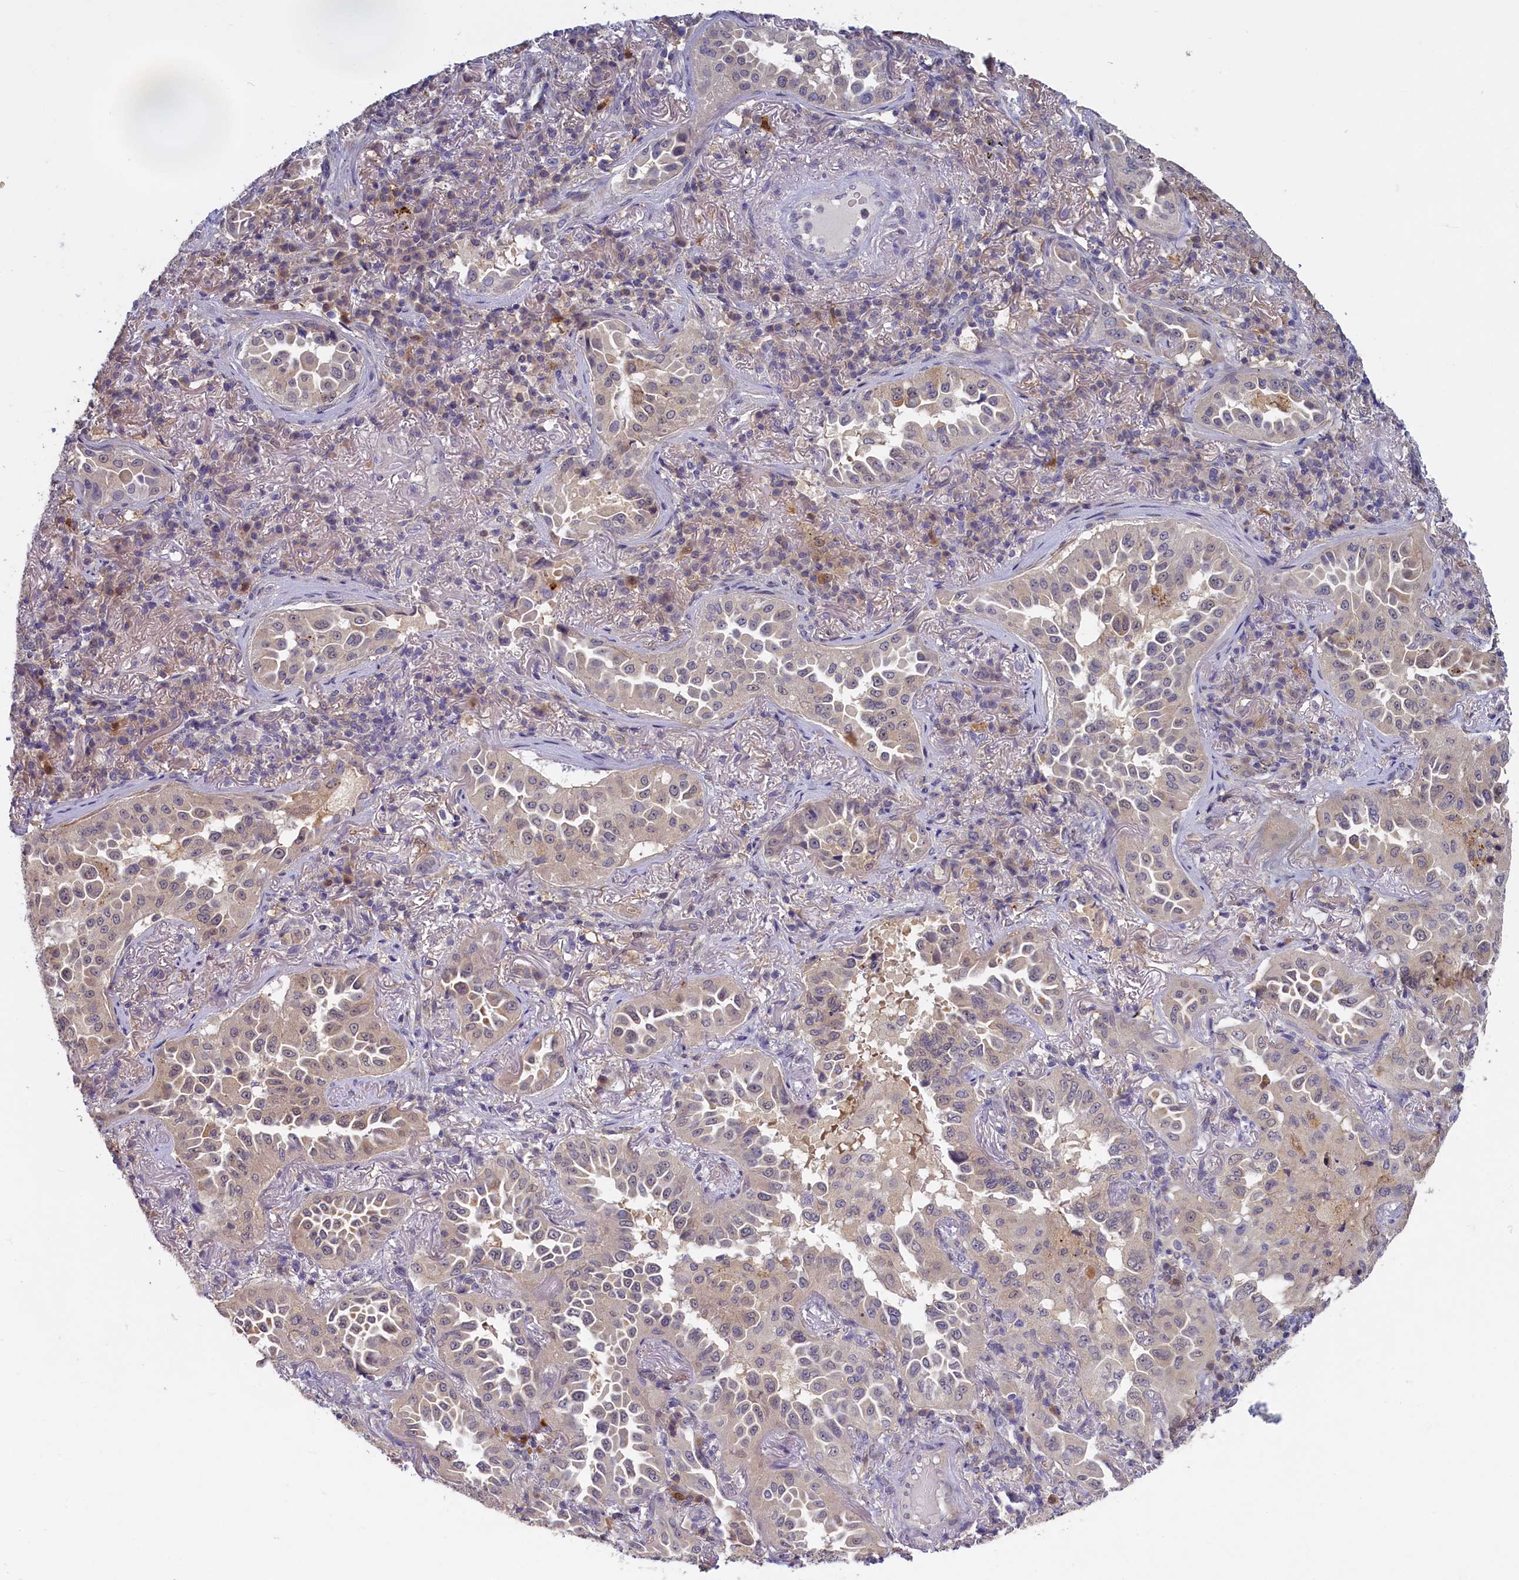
{"staining": {"intensity": "weak", "quantity": "<25%", "location": "nuclear"}, "tissue": "lung cancer", "cell_type": "Tumor cells", "image_type": "cancer", "snomed": [{"axis": "morphology", "description": "Adenocarcinoma, NOS"}, {"axis": "topography", "description": "Lung"}], "caption": "This is a histopathology image of immunohistochemistry staining of lung cancer, which shows no expression in tumor cells.", "gene": "UCHL3", "patient": {"sex": "female", "age": 69}}